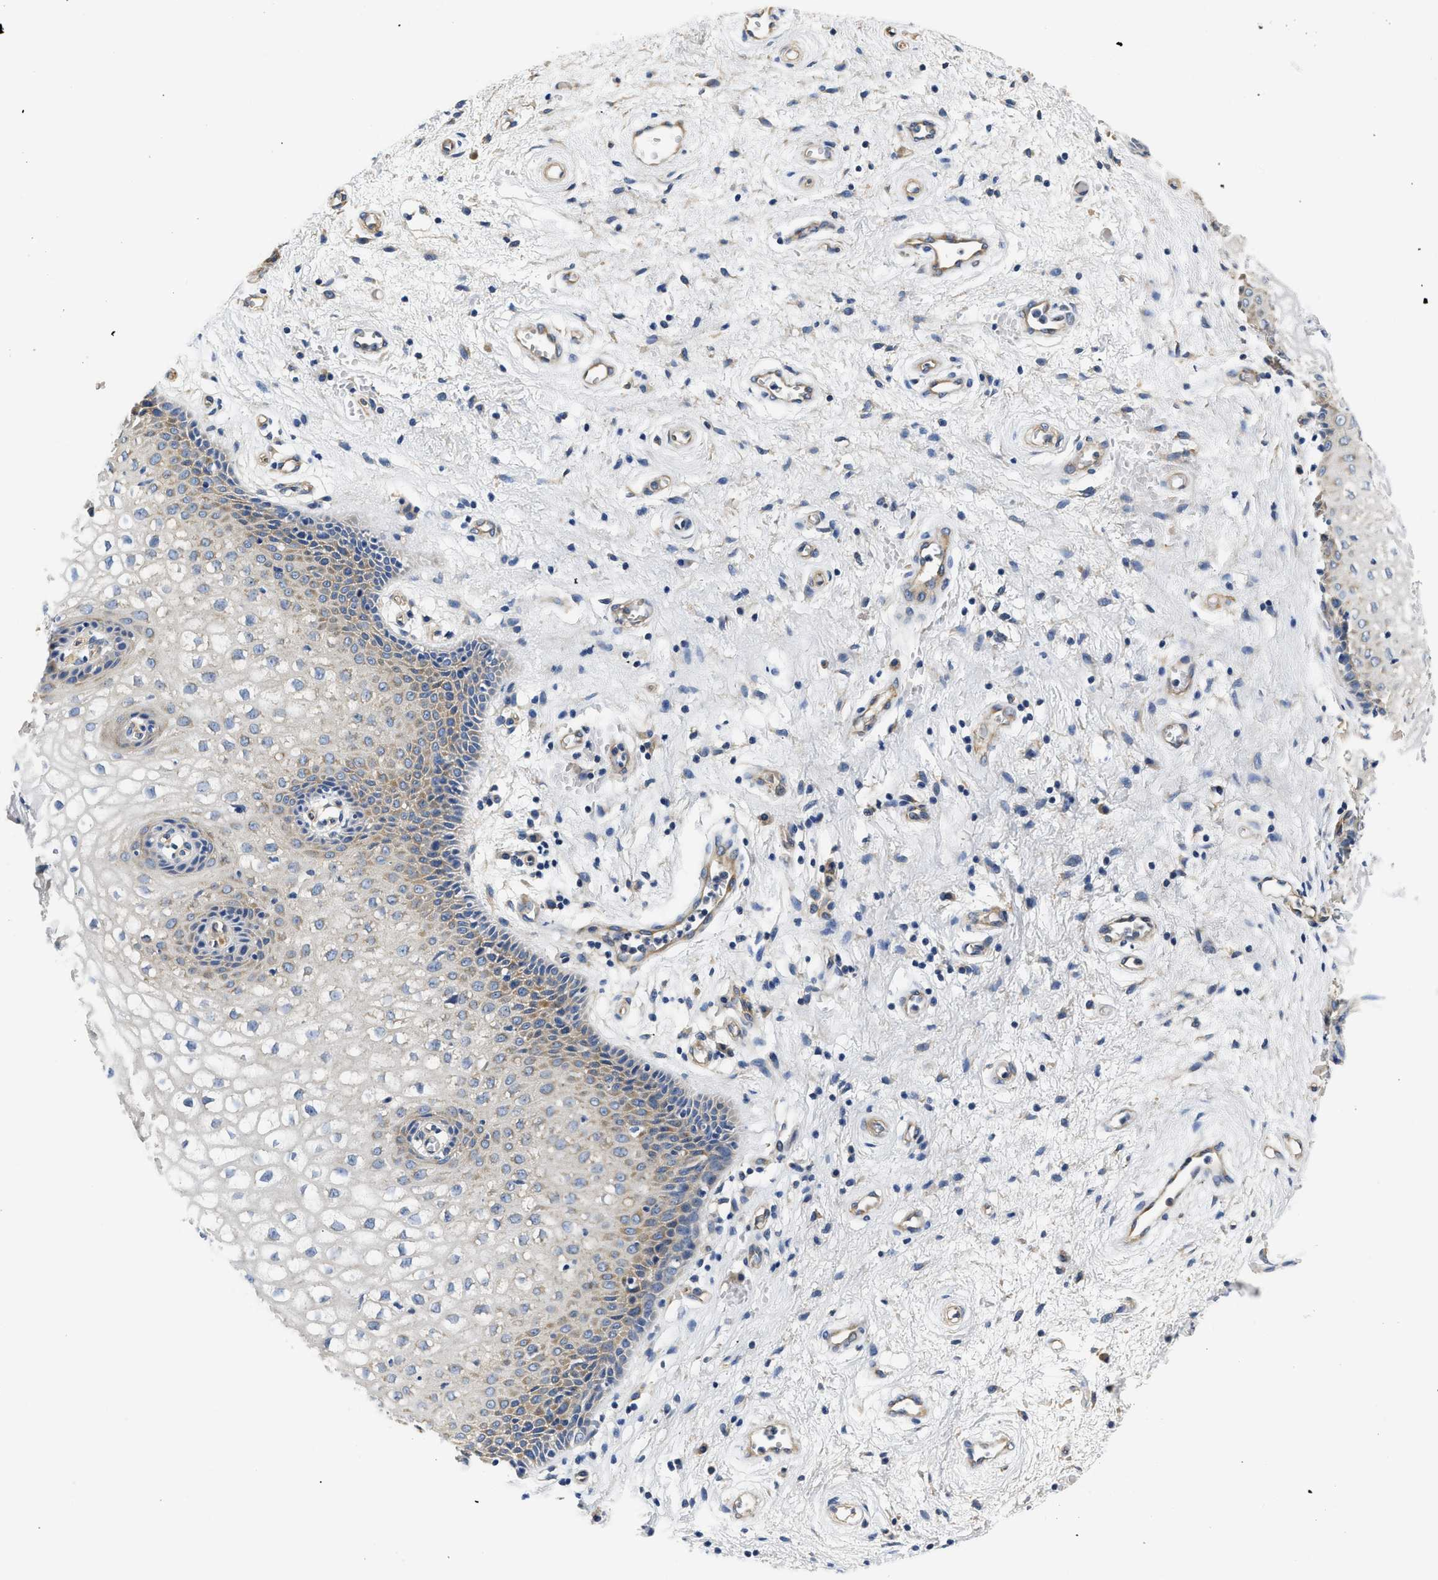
{"staining": {"intensity": "weak", "quantity": "25%-75%", "location": "cytoplasmic/membranous"}, "tissue": "vagina", "cell_type": "Squamous epithelial cells", "image_type": "normal", "snomed": [{"axis": "morphology", "description": "Normal tissue, NOS"}, {"axis": "topography", "description": "Vagina"}], "caption": "Protein expression by IHC displays weak cytoplasmic/membranous expression in approximately 25%-75% of squamous epithelial cells in normal vagina.", "gene": "CSDE1", "patient": {"sex": "female", "age": 34}}